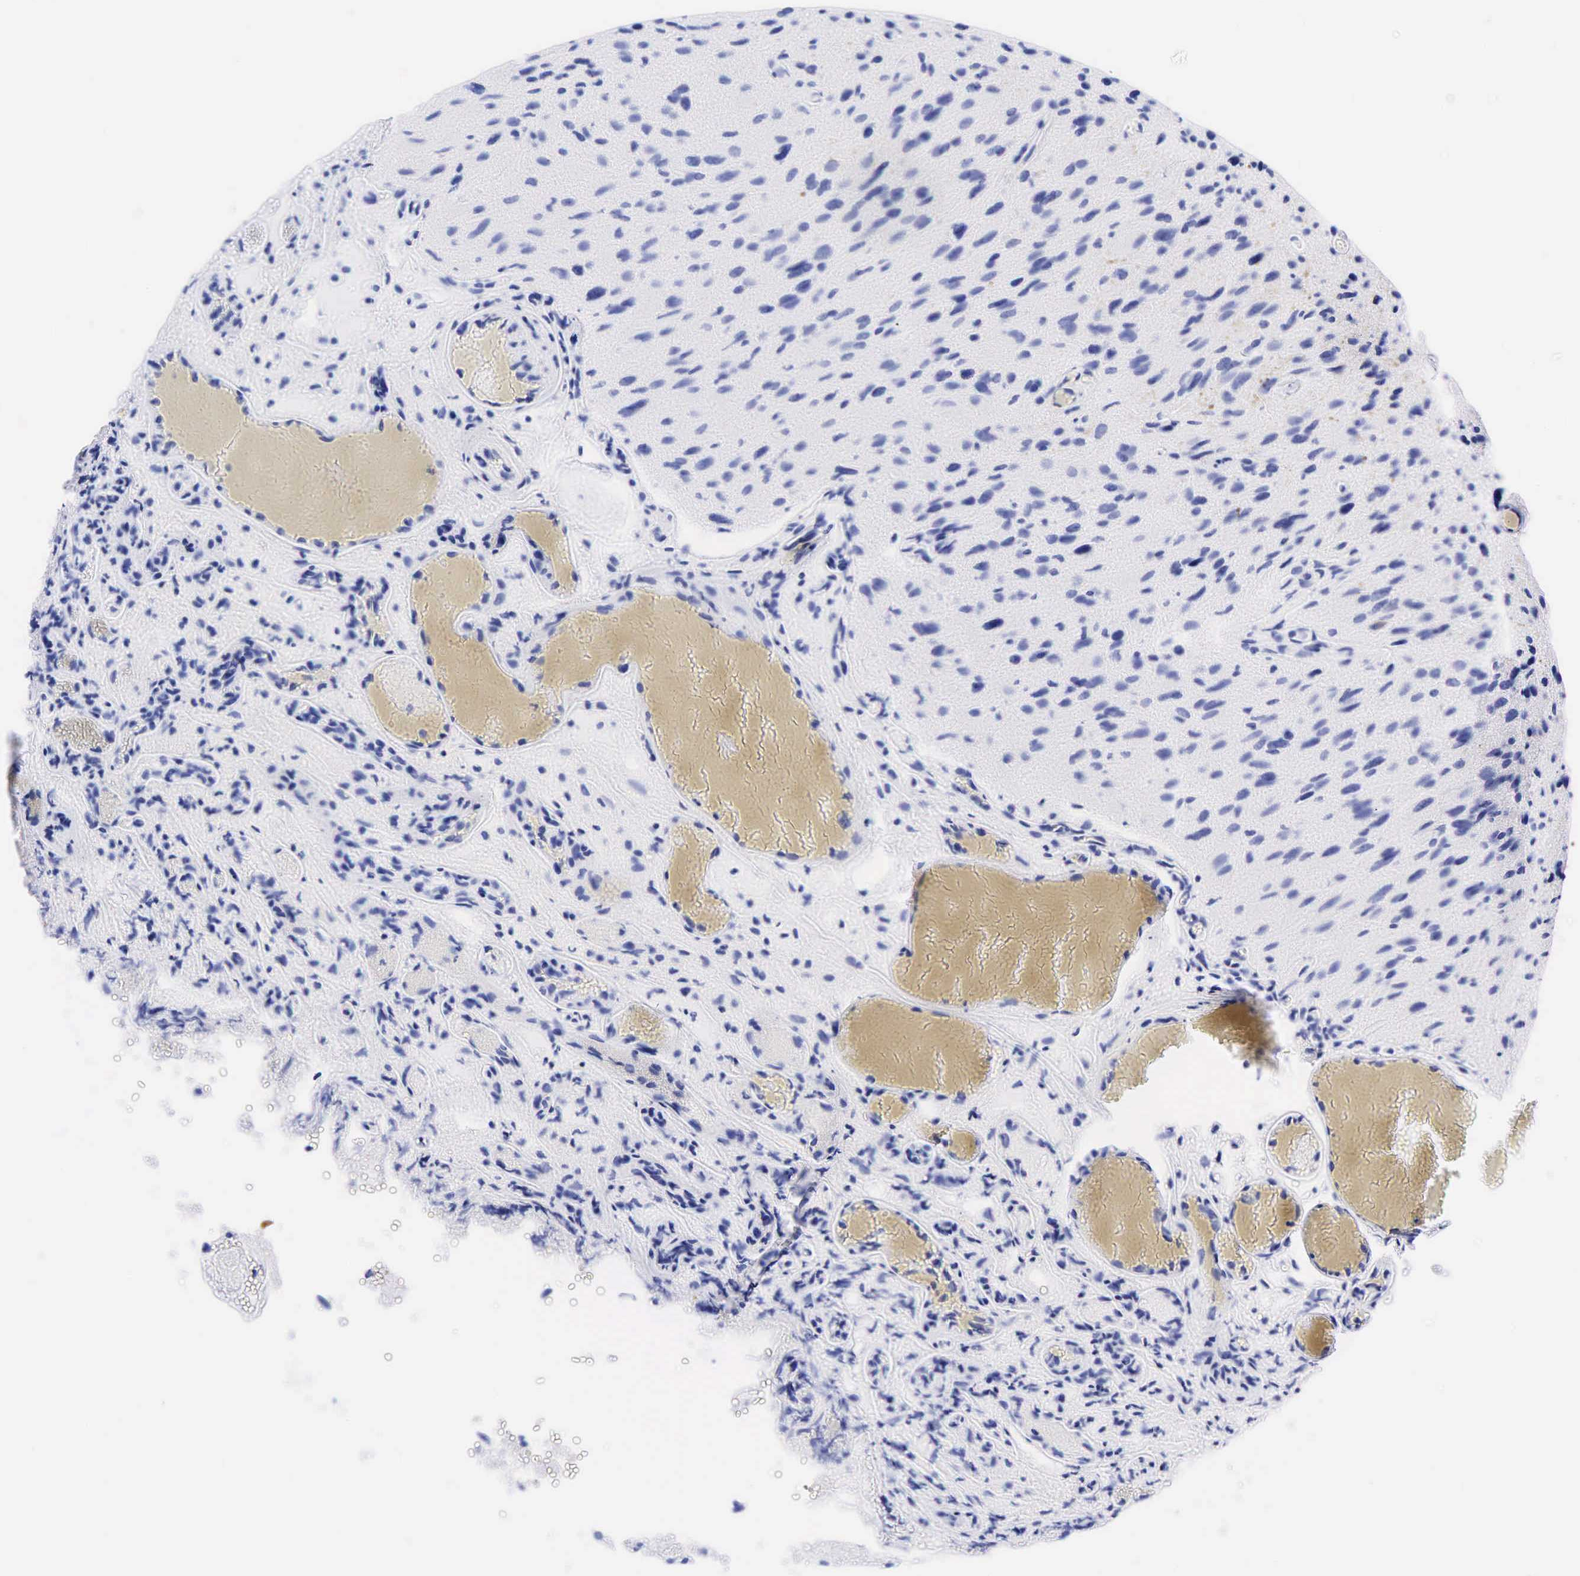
{"staining": {"intensity": "strong", "quantity": "<25%", "location": "cytoplasmic/membranous"}, "tissue": "glioma", "cell_type": "Tumor cells", "image_type": "cancer", "snomed": [{"axis": "morphology", "description": "Glioma, malignant, High grade"}, {"axis": "topography", "description": "Brain"}], "caption": "The immunohistochemical stain shows strong cytoplasmic/membranous staining in tumor cells of glioma tissue.", "gene": "CHGA", "patient": {"sex": "male", "age": 69}}